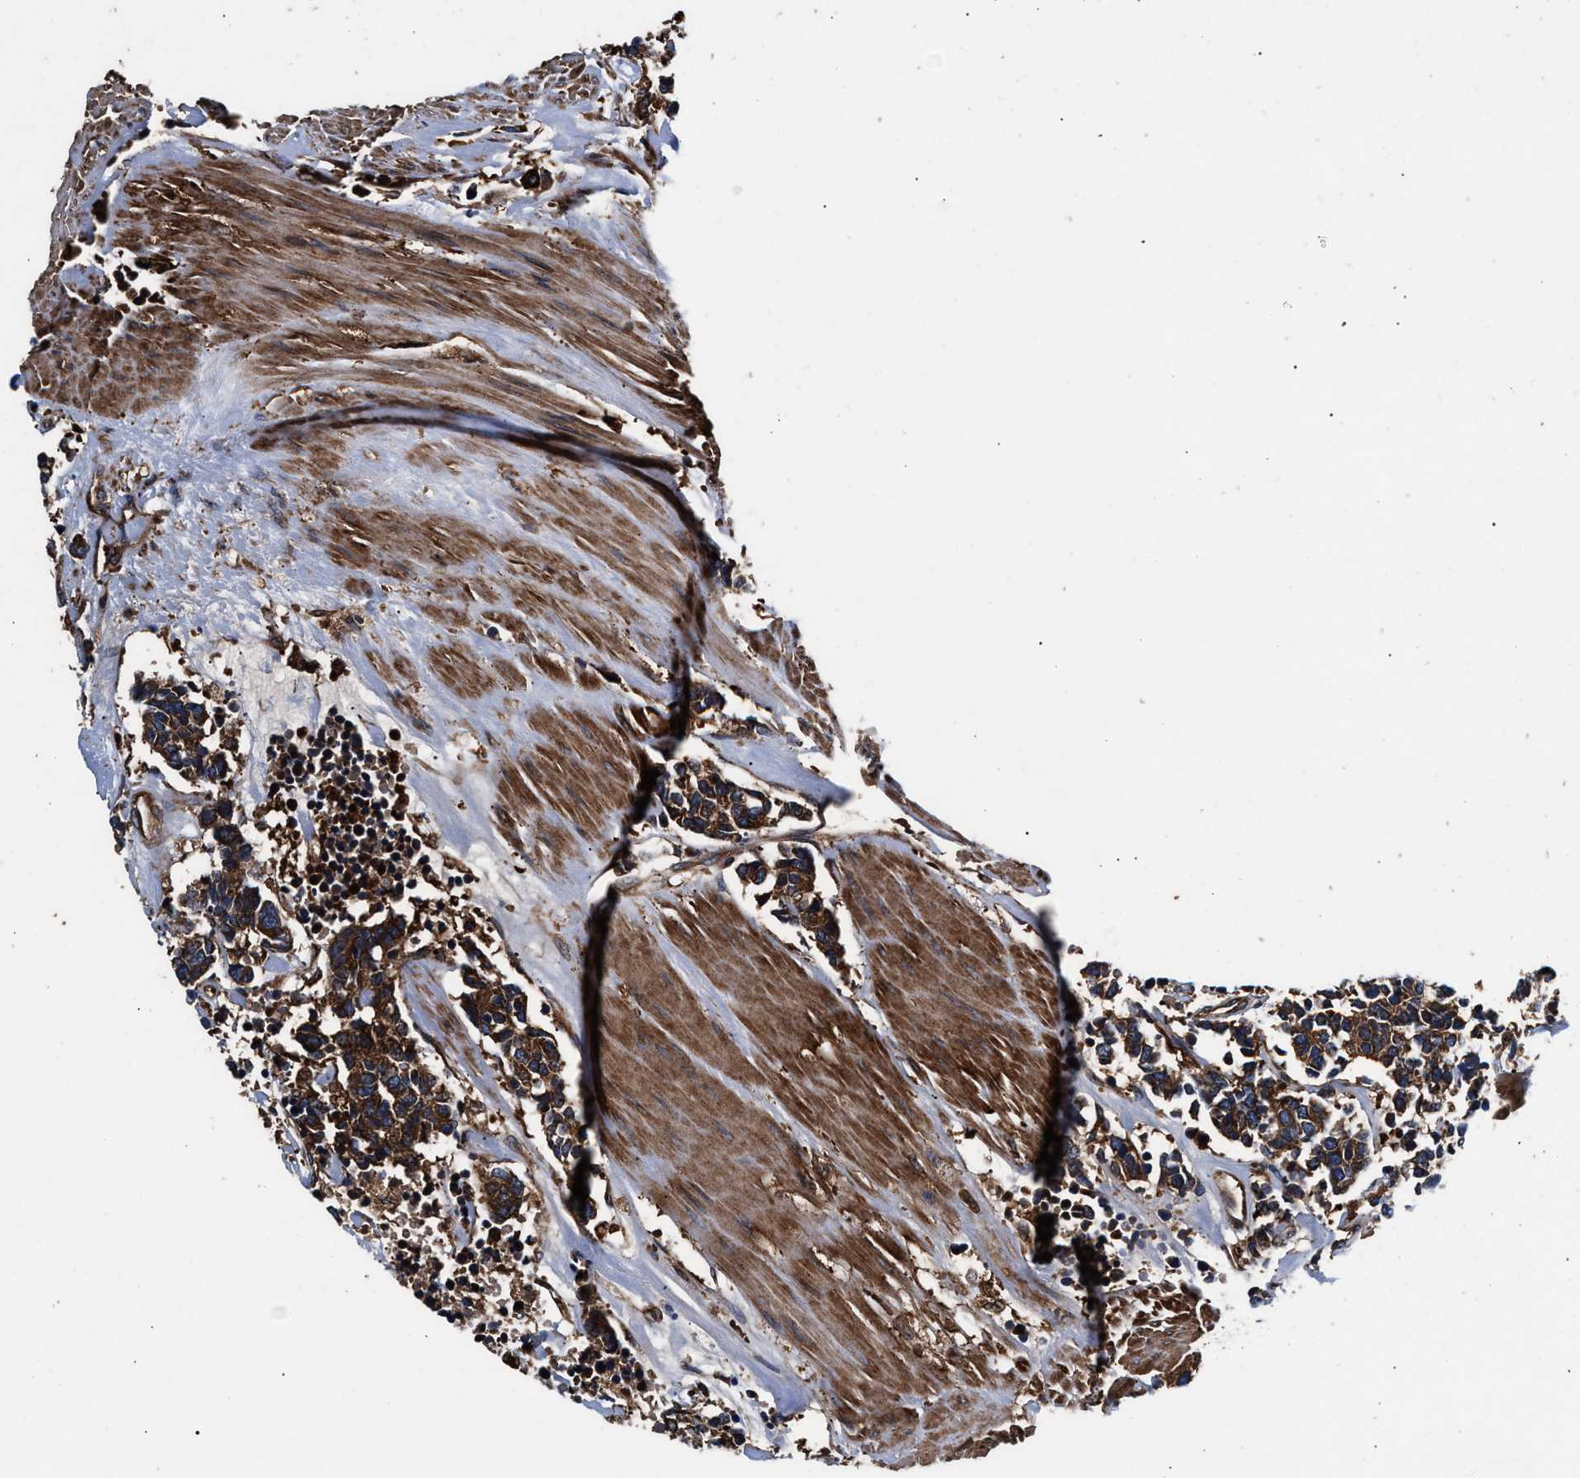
{"staining": {"intensity": "strong", "quantity": ">75%", "location": "cytoplasmic/membranous"}, "tissue": "carcinoid", "cell_type": "Tumor cells", "image_type": "cancer", "snomed": [{"axis": "morphology", "description": "Carcinoma, NOS"}, {"axis": "morphology", "description": "Carcinoid, malignant, NOS"}, {"axis": "topography", "description": "Urinary bladder"}], "caption": "This is a histology image of immunohistochemistry (IHC) staining of carcinoid, which shows strong staining in the cytoplasmic/membranous of tumor cells.", "gene": "KYAT1", "patient": {"sex": "male", "age": 57}}